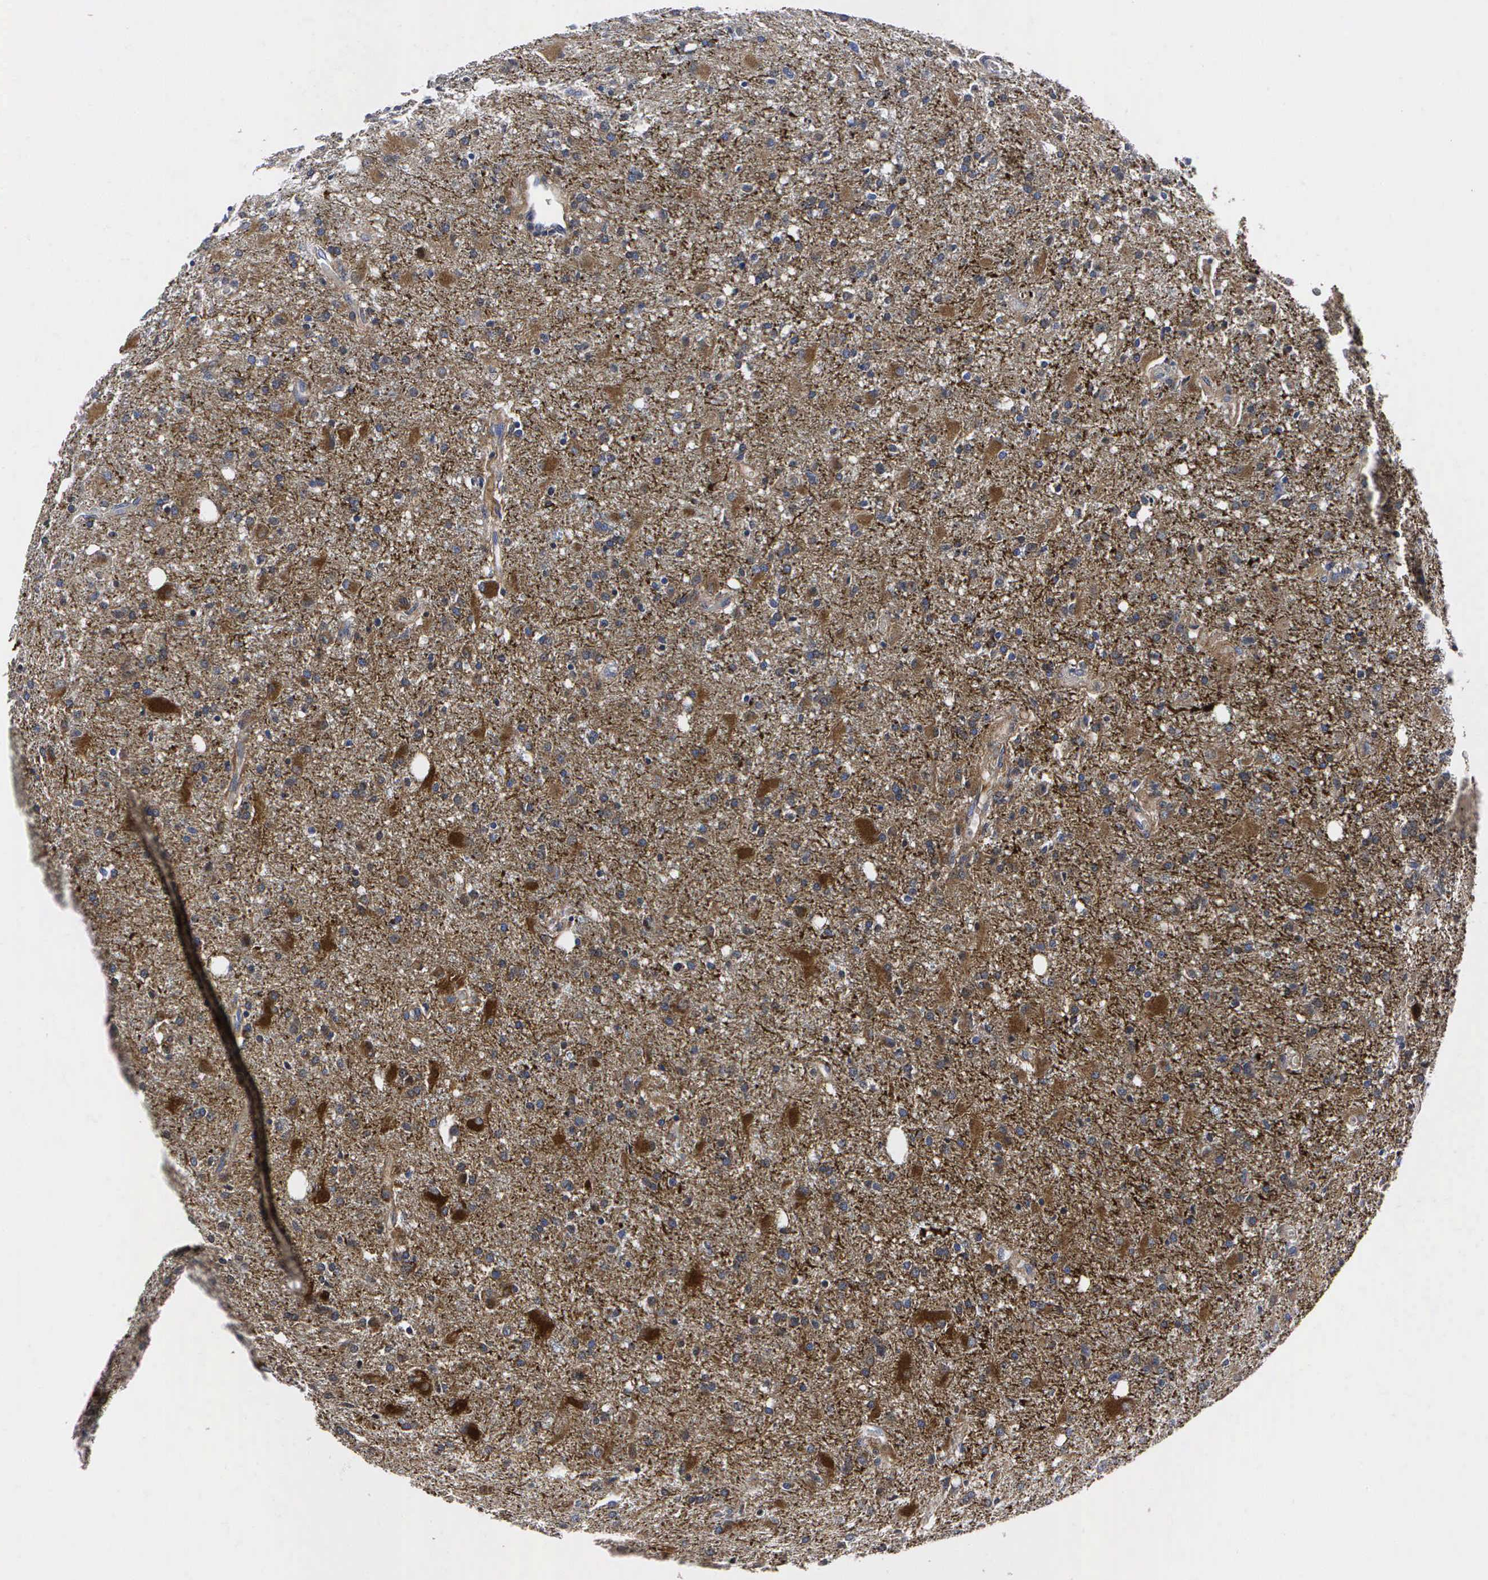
{"staining": {"intensity": "strong", "quantity": ">75%", "location": "cytoplasmic/membranous"}, "tissue": "glioma", "cell_type": "Tumor cells", "image_type": "cancer", "snomed": [{"axis": "morphology", "description": "Glioma, malignant, High grade"}, {"axis": "topography", "description": "Brain"}], "caption": "There is high levels of strong cytoplasmic/membranous expression in tumor cells of glioma, as demonstrated by immunohistochemical staining (brown color).", "gene": "ENO2", "patient": {"sex": "male", "age": 68}}